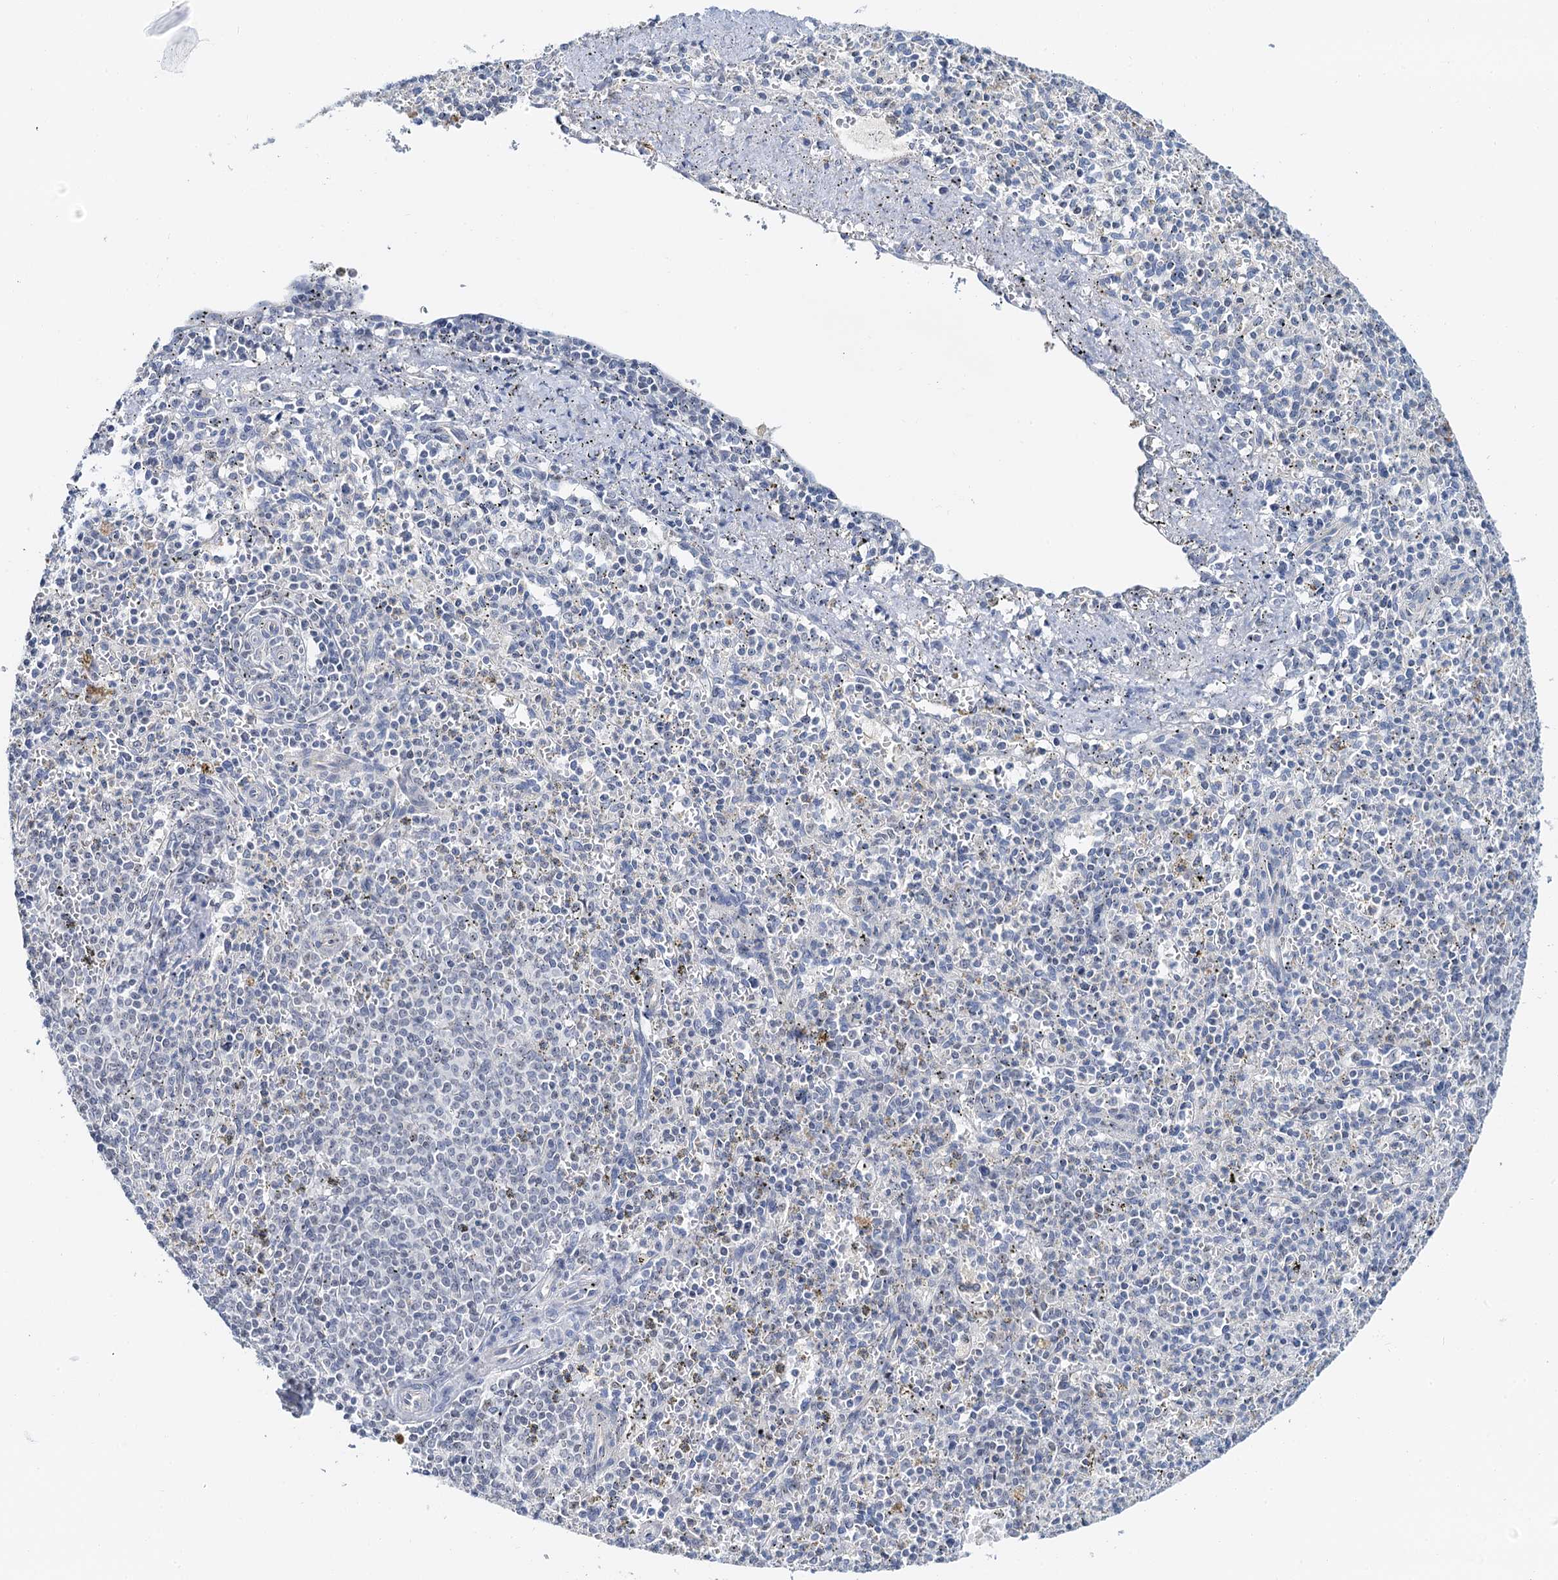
{"staining": {"intensity": "negative", "quantity": "none", "location": "none"}, "tissue": "spleen", "cell_type": "Cells in red pulp", "image_type": "normal", "snomed": [{"axis": "morphology", "description": "Normal tissue, NOS"}, {"axis": "topography", "description": "Spleen"}], "caption": "Immunohistochemistry micrograph of benign spleen: spleen stained with DAB reveals no significant protein positivity in cells in red pulp.", "gene": "NOP2", "patient": {"sex": "male", "age": 72}}